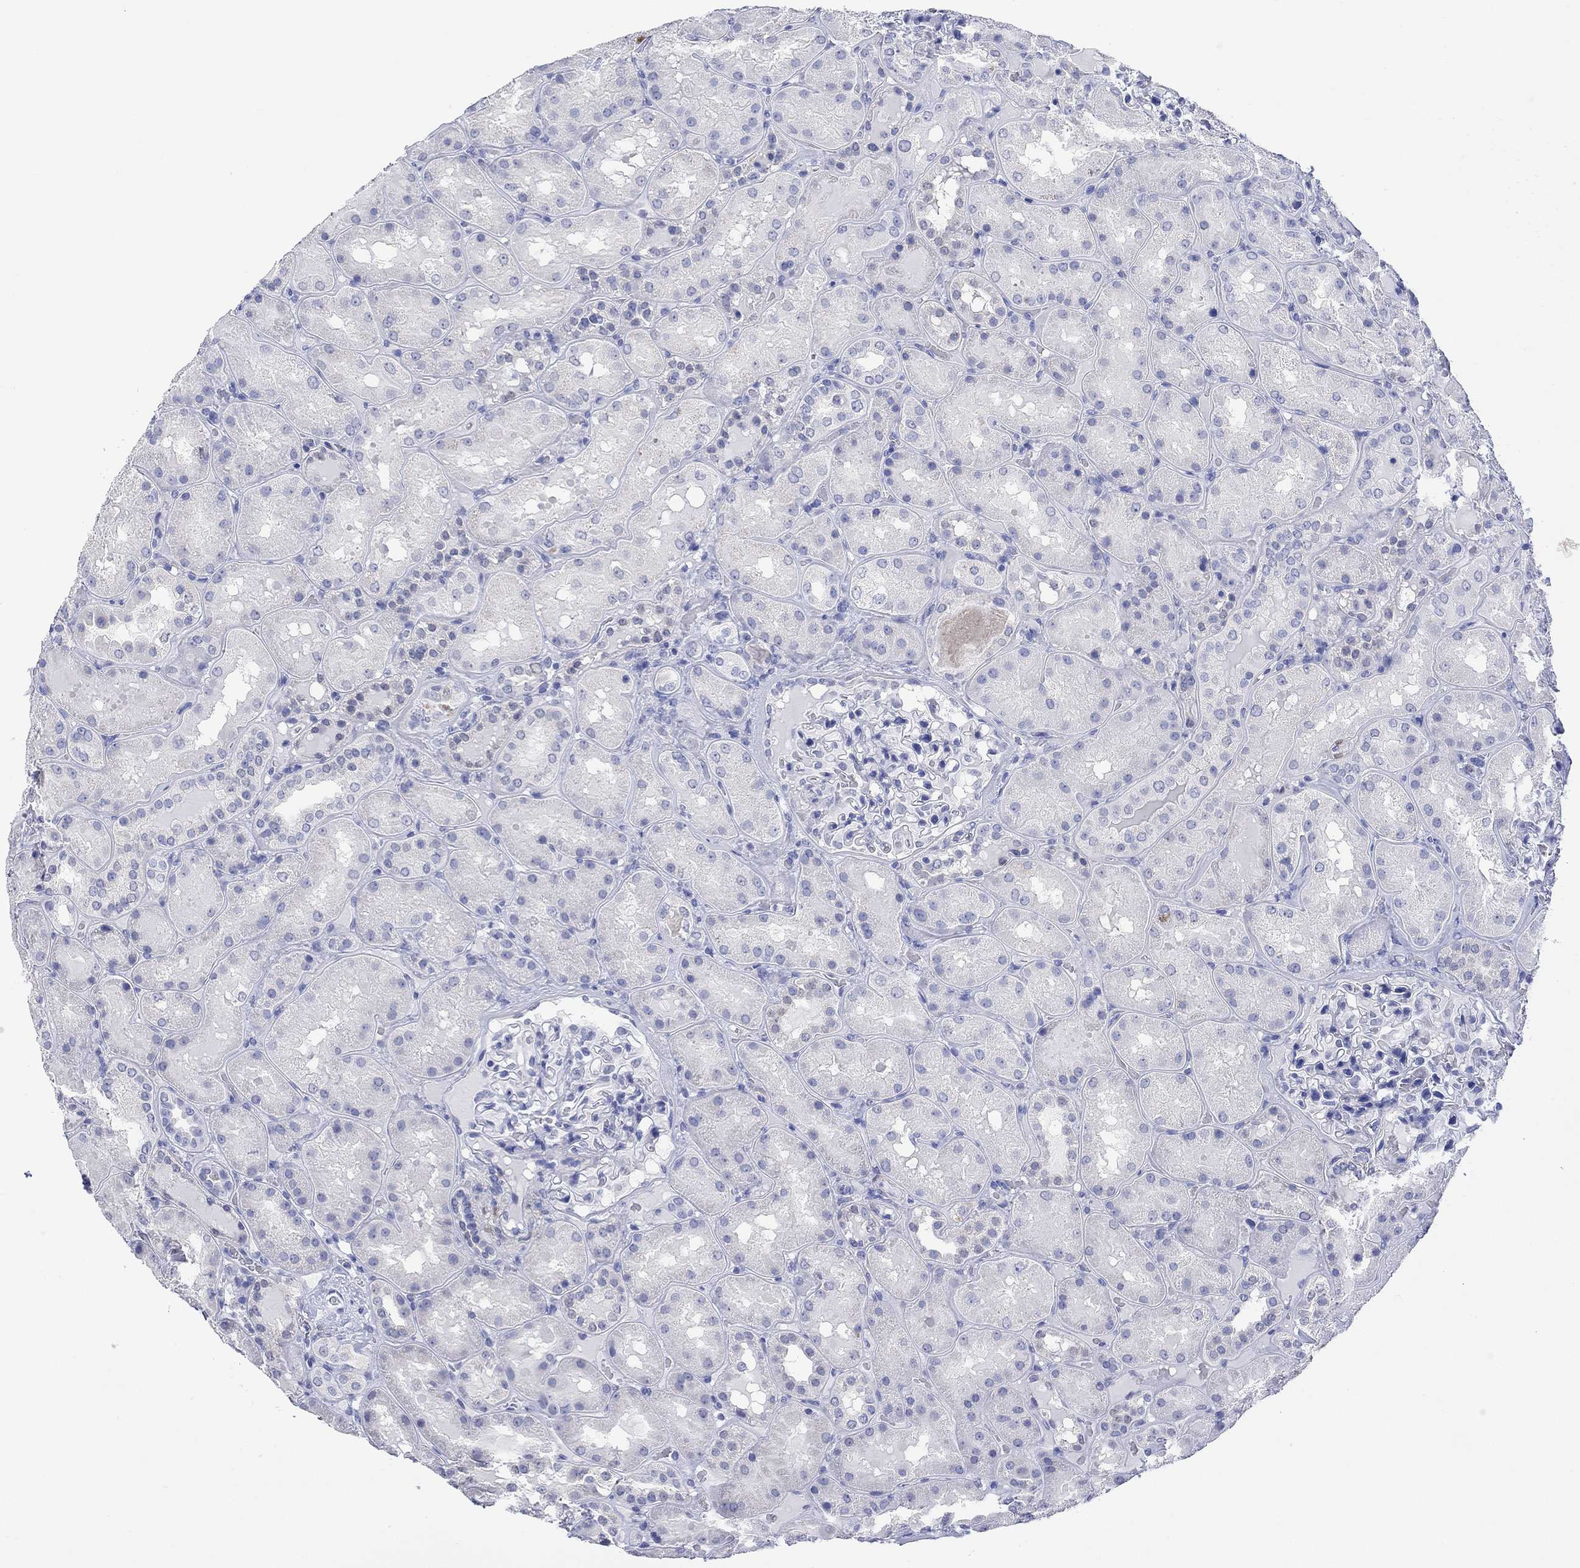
{"staining": {"intensity": "negative", "quantity": "none", "location": "none"}, "tissue": "kidney", "cell_type": "Cells in glomeruli", "image_type": "normal", "snomed": [{"axis": "morphology", "description": "Normal tissue, NOS"}, {"axis": "topography", "description": "Kidney"}], "caption": "This is a micrograph of immunohistochemistry (IHC) staining of unremarkable kidney, which shows no positivity in cells in glomeruli.", "gene": "MSI1", "patient": {"sex": "male", "age": 73}}